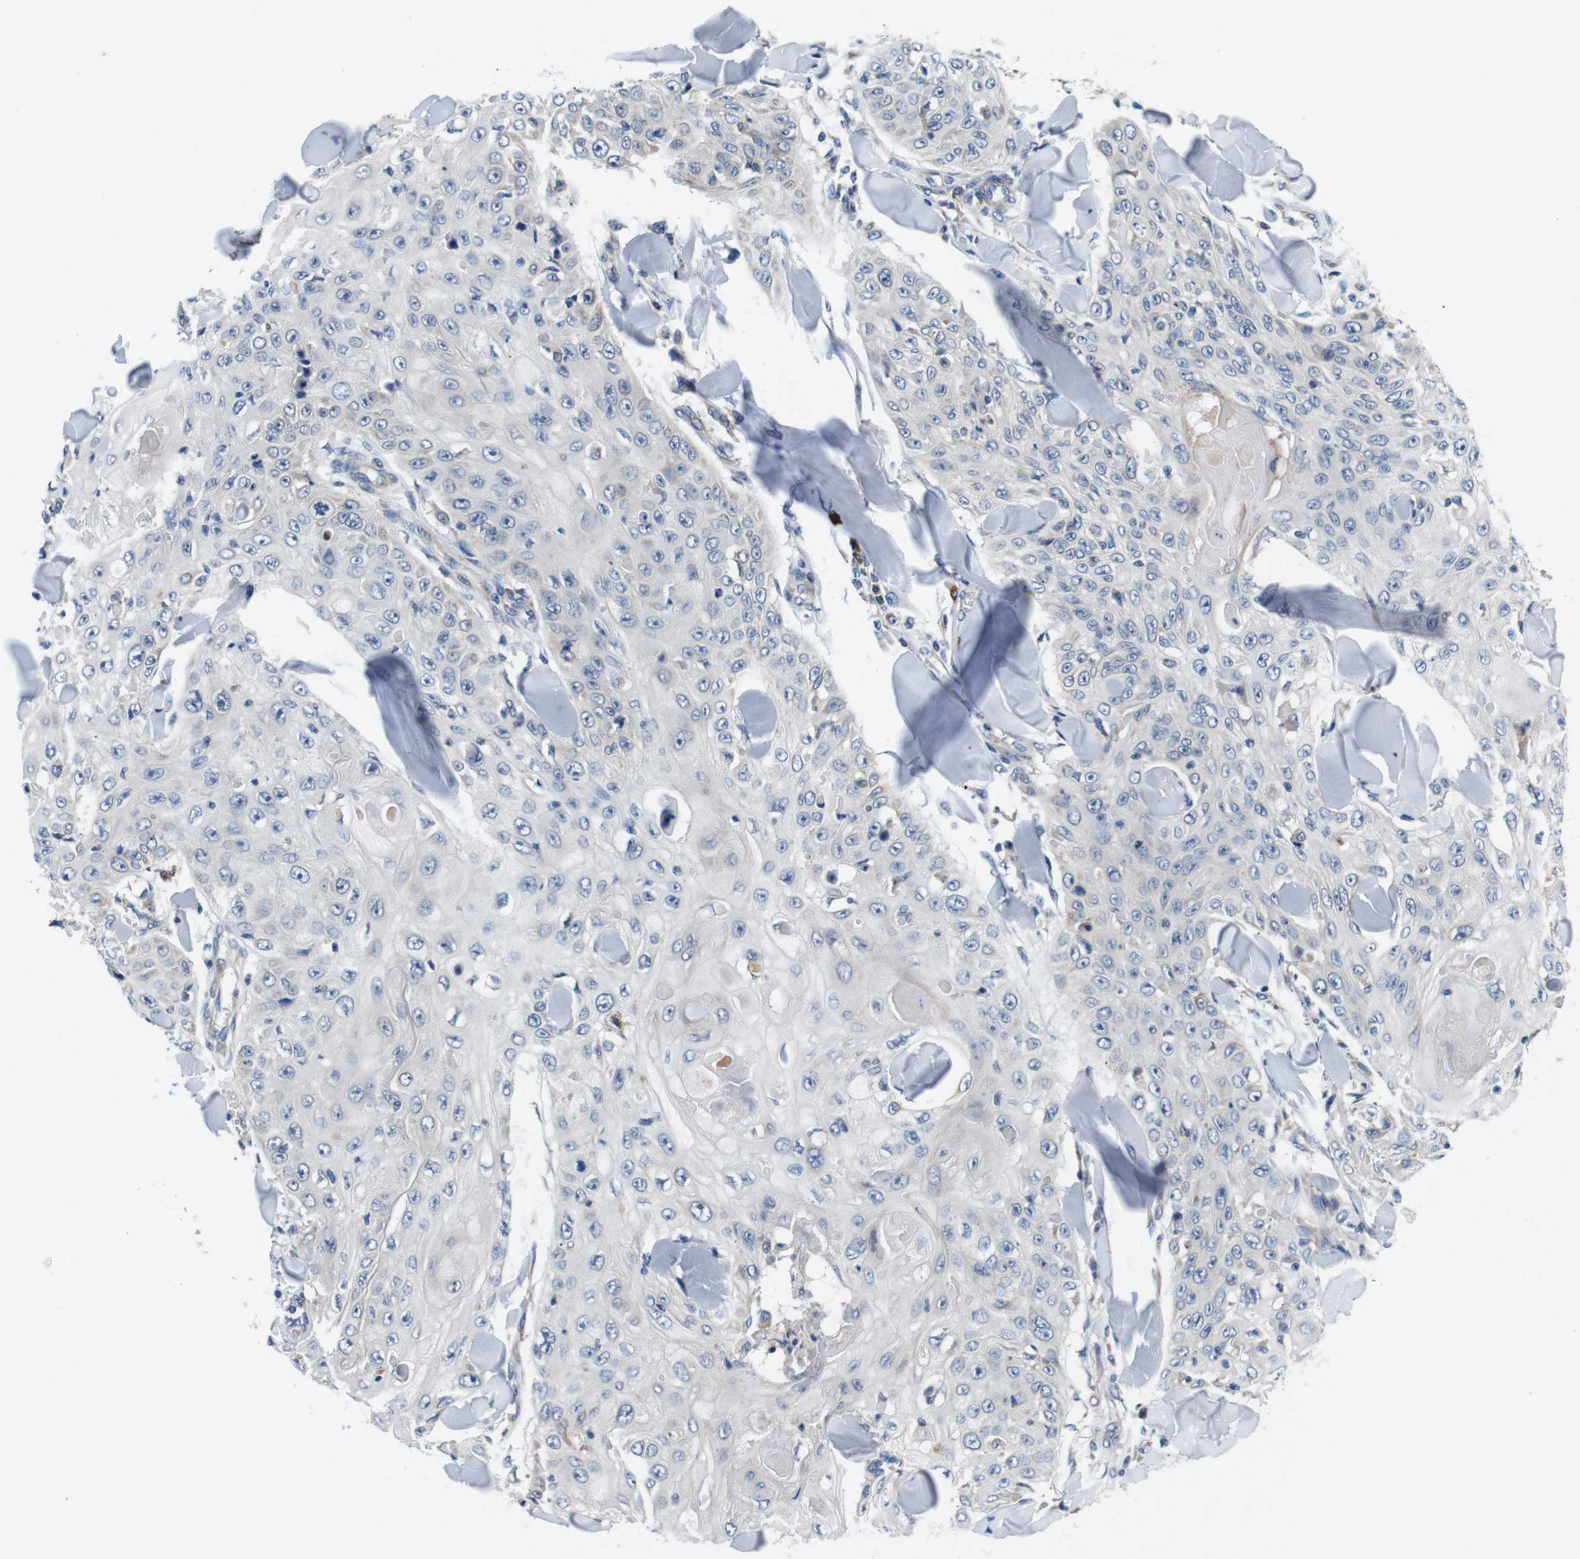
{"staining": {"intensity": "negative", "quantity": "none", "location": "none"}, "tissue": "skin cancer", "cell_type": "Tumor cells", "image_type": "cancer", "snomed": [{"axis": "morphology", "description": "Squamous cell carcinoma, NOS"}, {"axis": "topography", "description": "Skin"}], "caption": "Skin squamous cell carcinoma stained for a protein using immunohistochemistry exhibits no expression tumor cells.", "gene": "JAK1", "patient": {"sex": "male", "age": 86}}